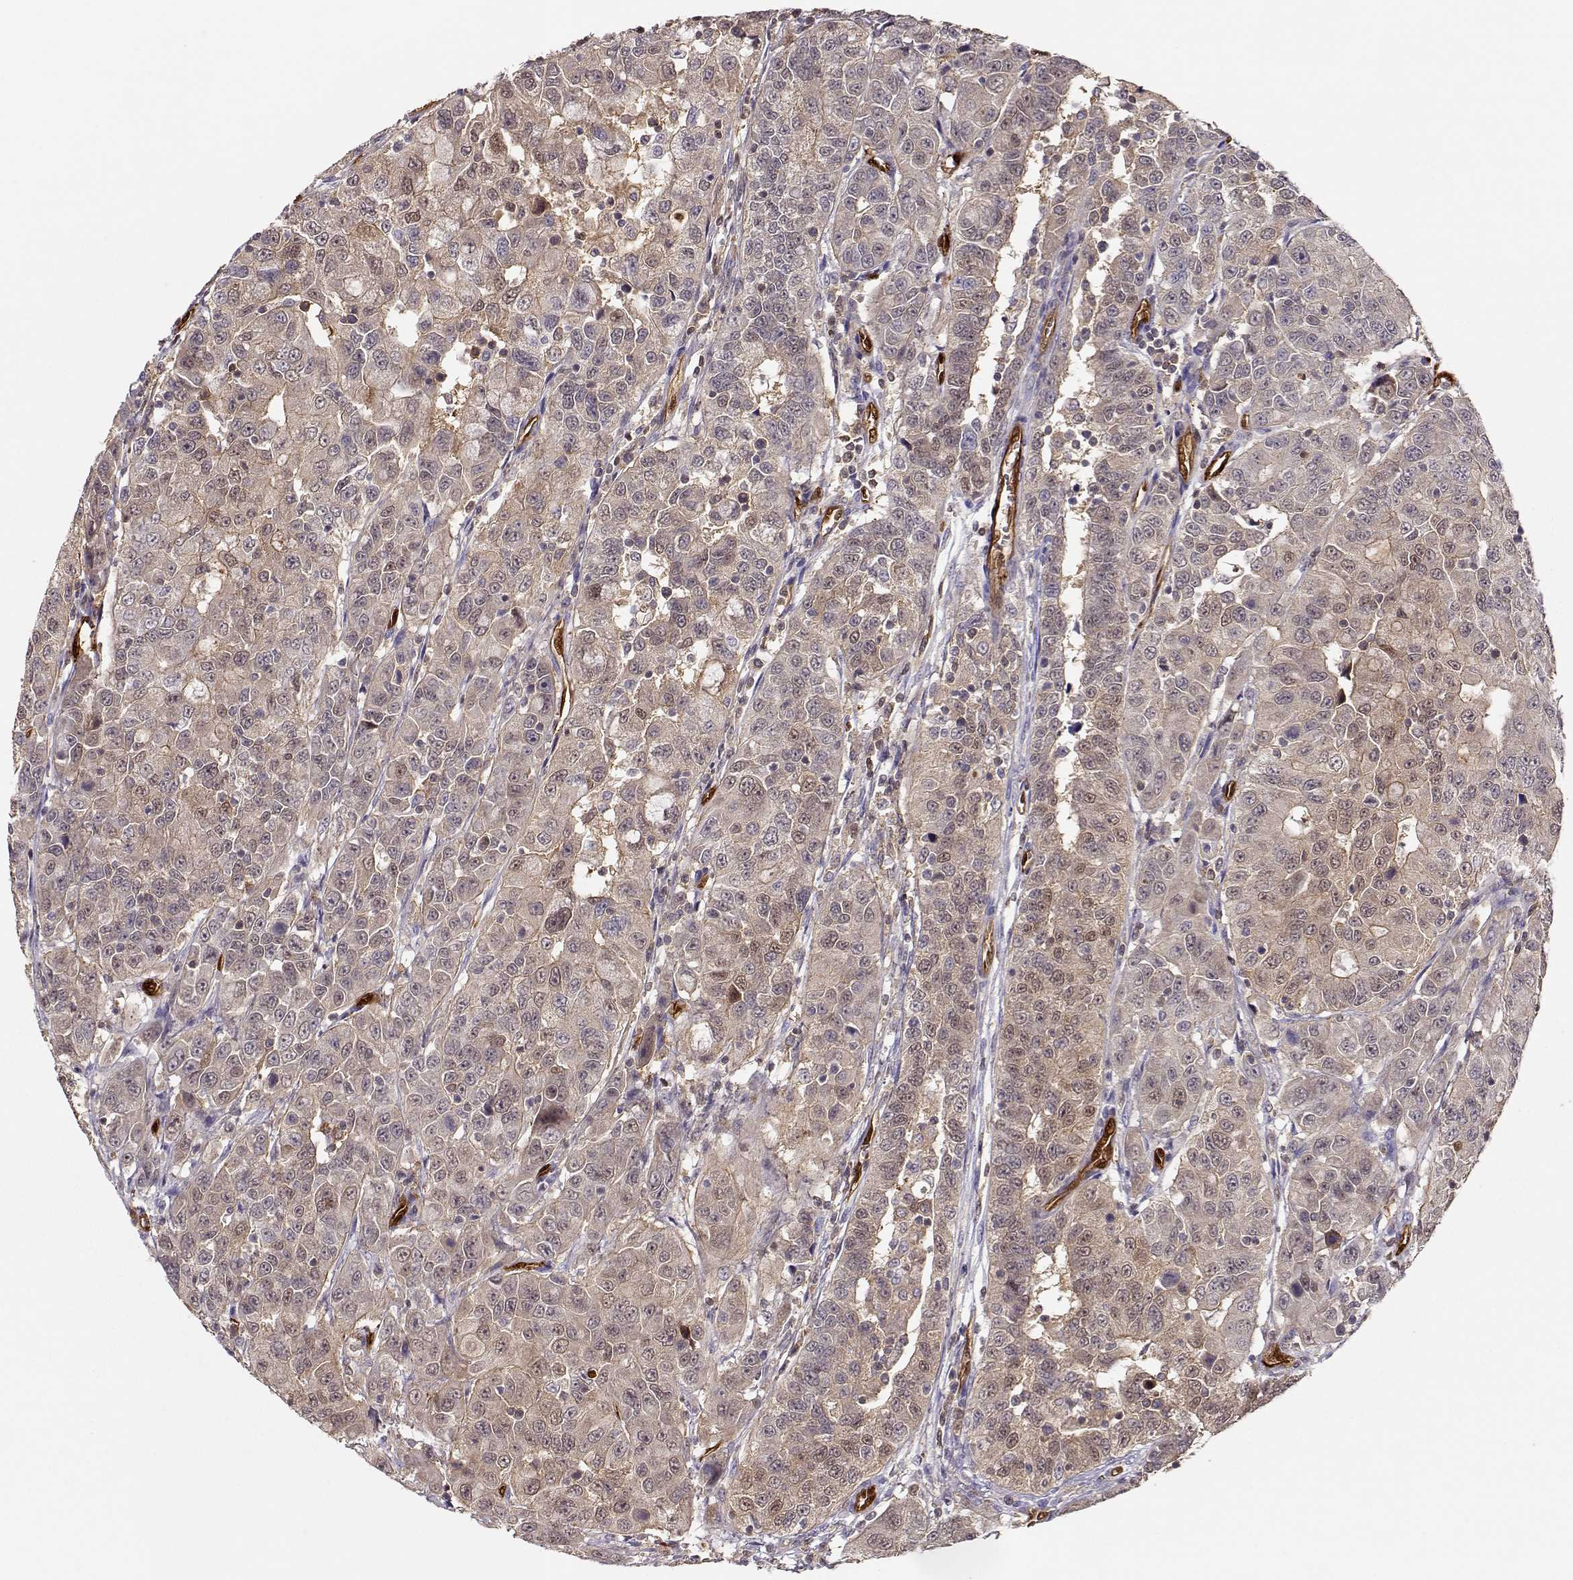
{"staining": {"intensity": "weak", "quantity": ">75%", "location": "cytoplasmic/membranous"}, "tissue": "urothelial cancer", "cell_type": "Tumor cells", "image_type": "cancer", "snomed": [{"axis": "morphology", "description": "Urothelial carcinoma, NOS"}, {"axis": "morphology", "description": "Urothelial carcinoma, High grade"}, {"axis": "topography", "description": "Urinary bladder"}], "caption": "A high-resolution micrograph shows immunohistochemistry staining of urothelial cancer, which demonstrates weak cytoplasmic/membranous positivity in about >75% of tumor cells.", "gene": "PNP", "patient": {"sex": "female", "age": 73}}